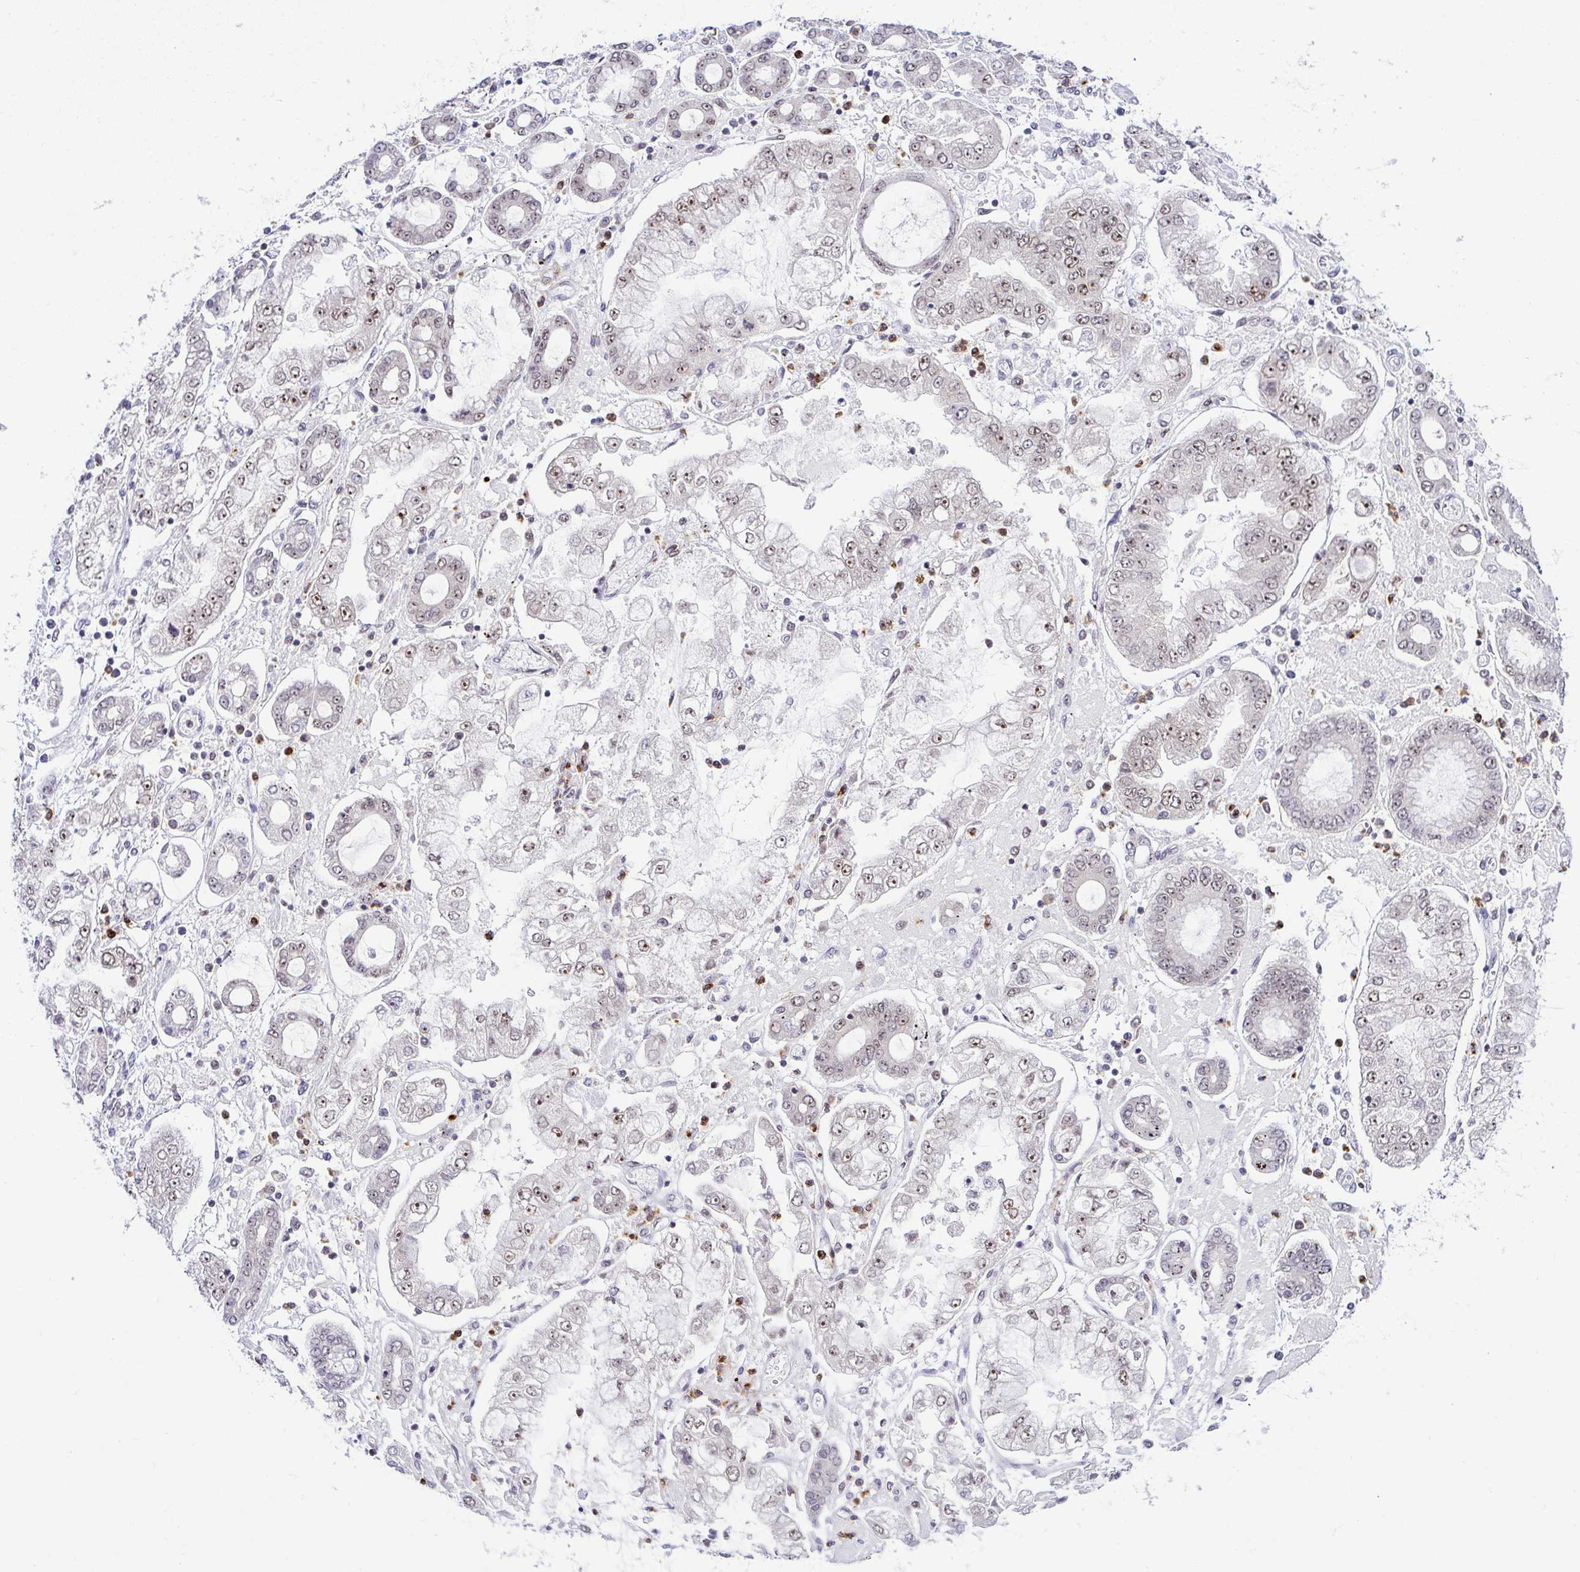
{"staining": {"intensity": "weak", "quantity": ">75%", "location": "nuclear"}, "tissue": "stomach cancer", "cell_type": "Tumor cells", "image_type": "cancer", "snomed": [{"axis": "morphology", "description": "Adenocarcinoma, NOS"}, {"axis": "topography", "description": "Stomach"}], "caption": "Immunohistochemistry photomicrograph of neoplastic tissue: stomach cancer stained using immunohistochemistry displays low levels of weak protein expression localized specifically in the nuclear of tumor cells, appearing as a nuclear brown color.", "gene": "PTPN2", "patient": {"sex": "male", "age": 76}}